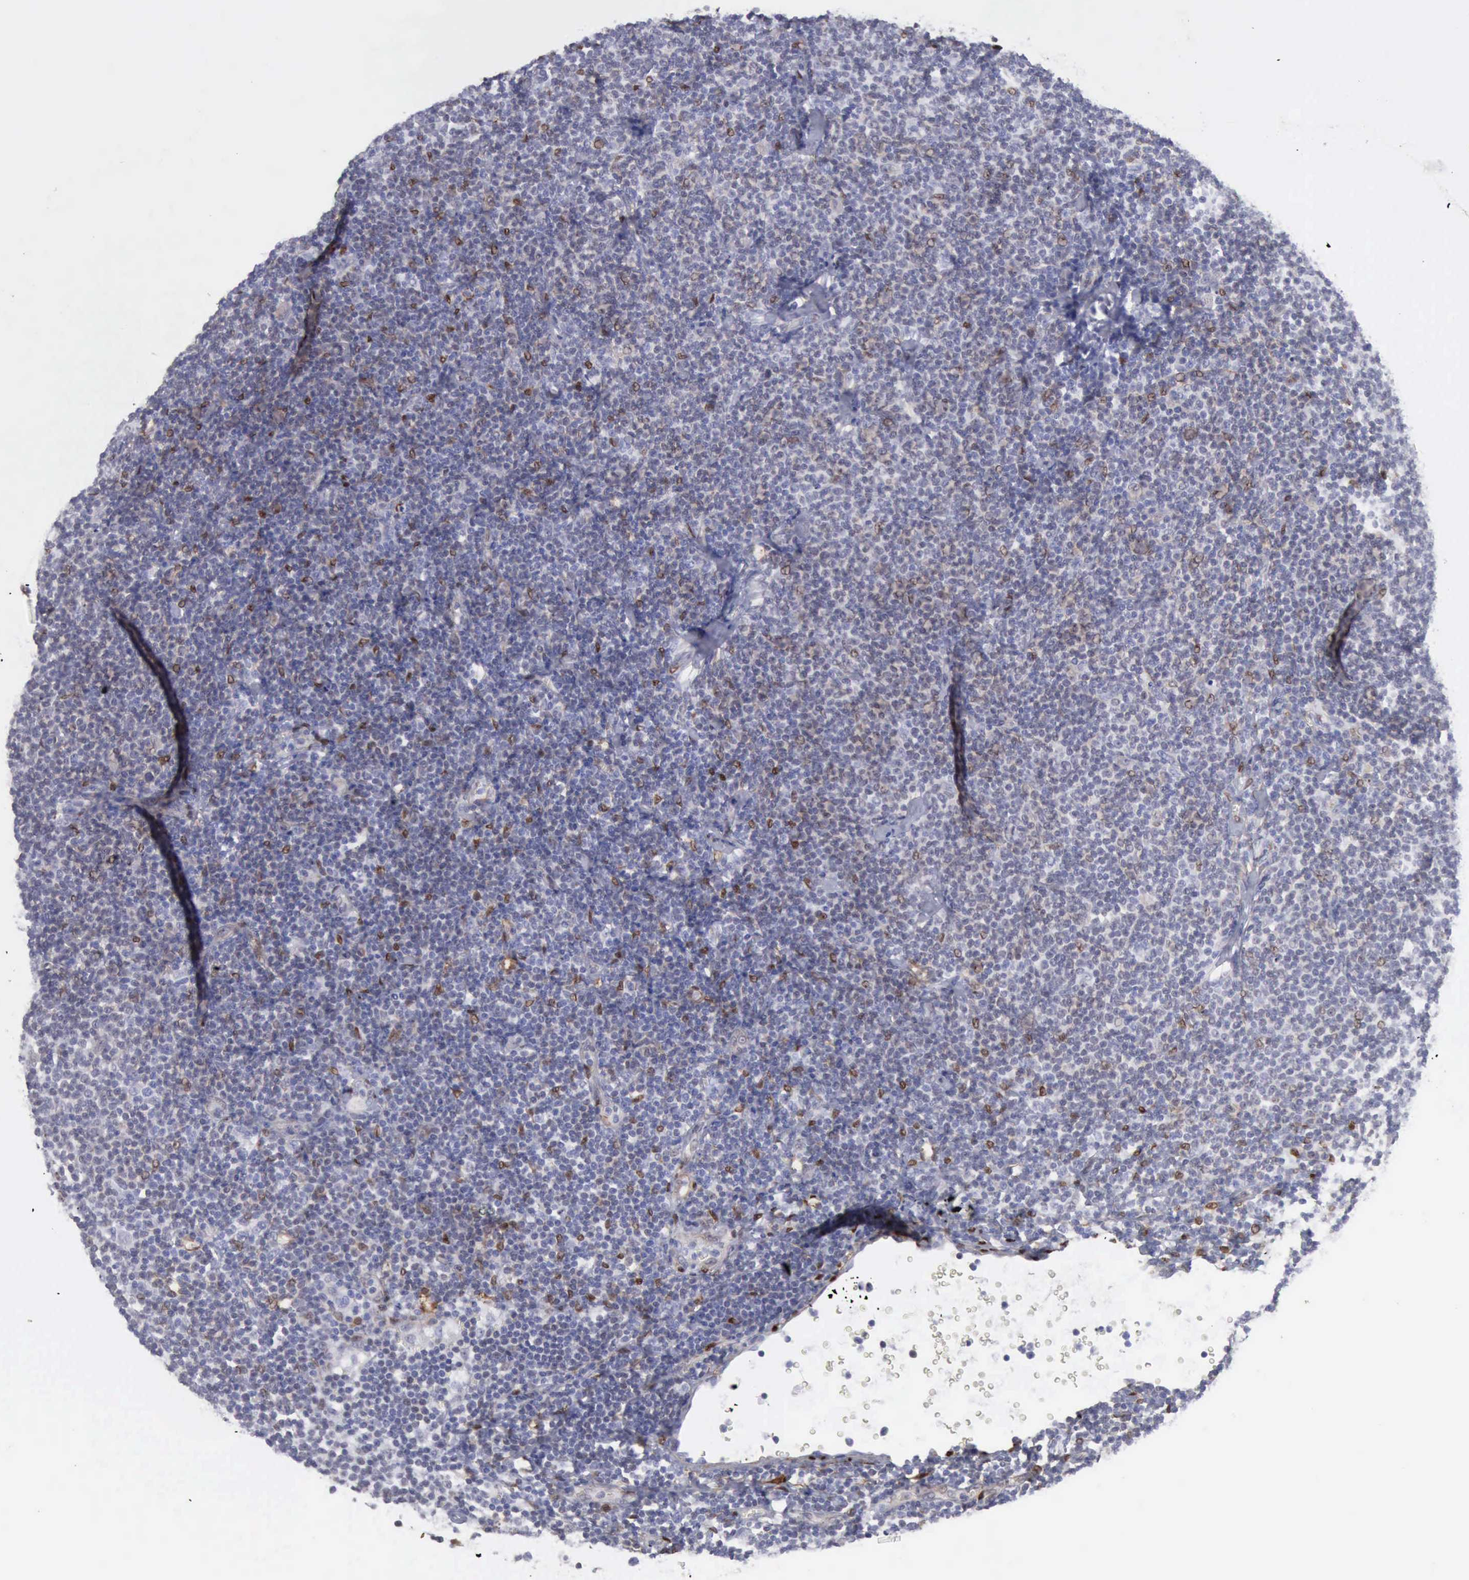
{"staining": {"intensity": "negative", "quantity": "none", "location": "none"}, "tissue": "lymphoma", "cell_type": "Tumor cells", "image_type": "cancer", "snomed": [{"axis": "morphology", "description": "Malignant lymphoma, non-Hodgkin's type, Low grade"}, {"axis": "topography", "description": "Lymph node"}], "caption": "The image exhibits no significant expression in tumor cells of lymphoma.", "gene": "FHL1", "patient": {"sex": "male", "age": 65}}